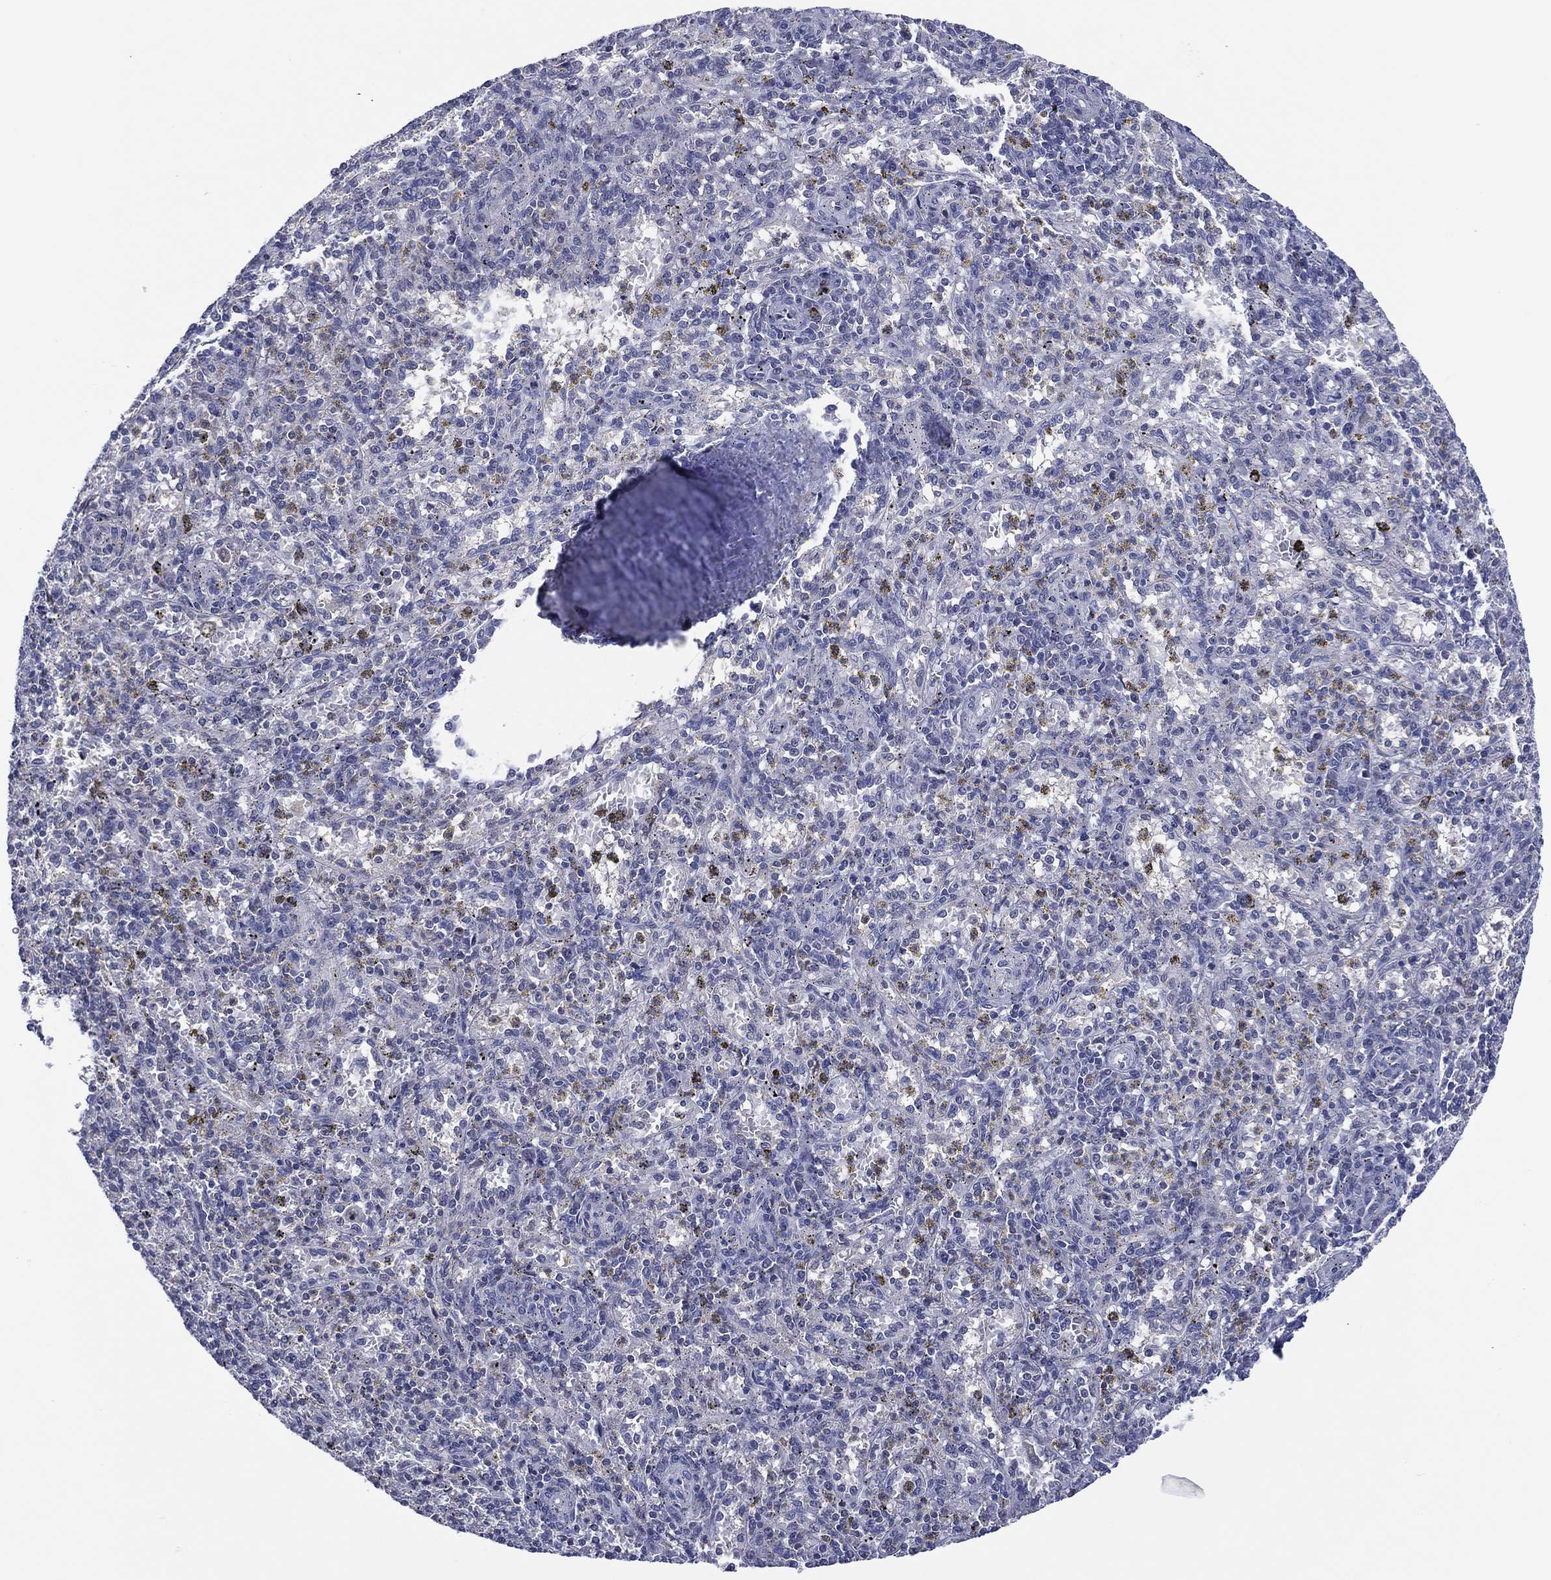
{"staining": {"intensity": "negative", "quantity": "none", "location": "none"}, "tissue": "spleen", "cell_type": "Cells in red pulp", "image_type": "normal", "snomed": [{"axis": "morphology", "description": "Normal tissue, NOS"}, {"axis": "topography", "description": "Spleen"}], "caption": "This is a image of immunohistochemistry (IHC) staining of normal spleen, which shows no expression in cells in red pulp.", "gene": "TRIM31", "patient": {"sex": "male", "age": 60}}